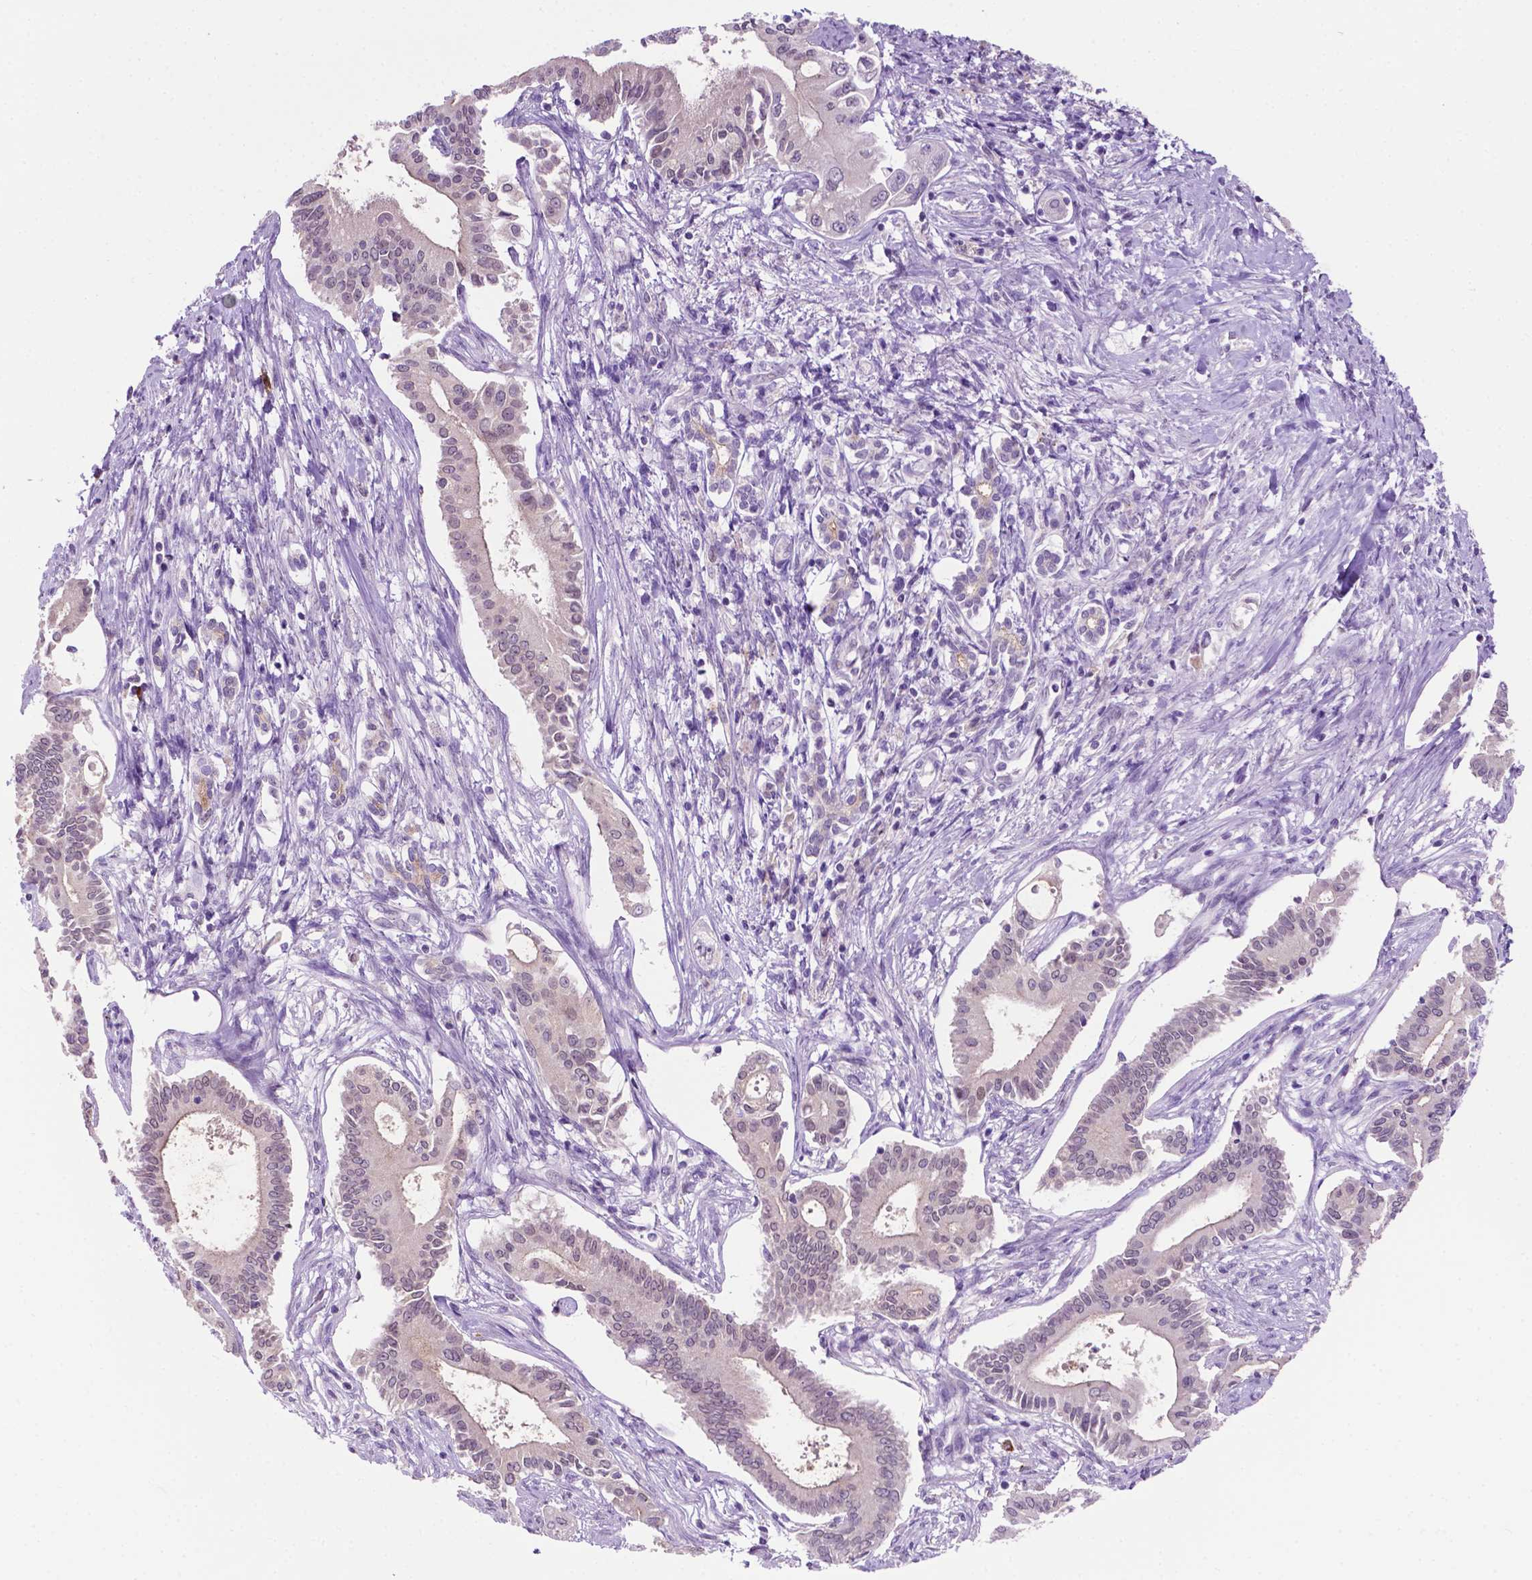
{"staining": {"intensity": "negative", "quantity": "none", "location": "none"}, "tissue": "pancreatic cancer", "cell_type": "Tumor cells", "image_type": "cancer", "snomed": [{"axis": "morphology", "description": "Adenocarcinoma, NOS"}, {"axis": "topography", "description": "Pancreas"}], "caption": "Immunohistochemical staining of adenocarcinoma (pancreatic) displays no significant positivity in tumor cells.", "gene": "MMP27", "patient": {"sex": "female", "age": 68}}